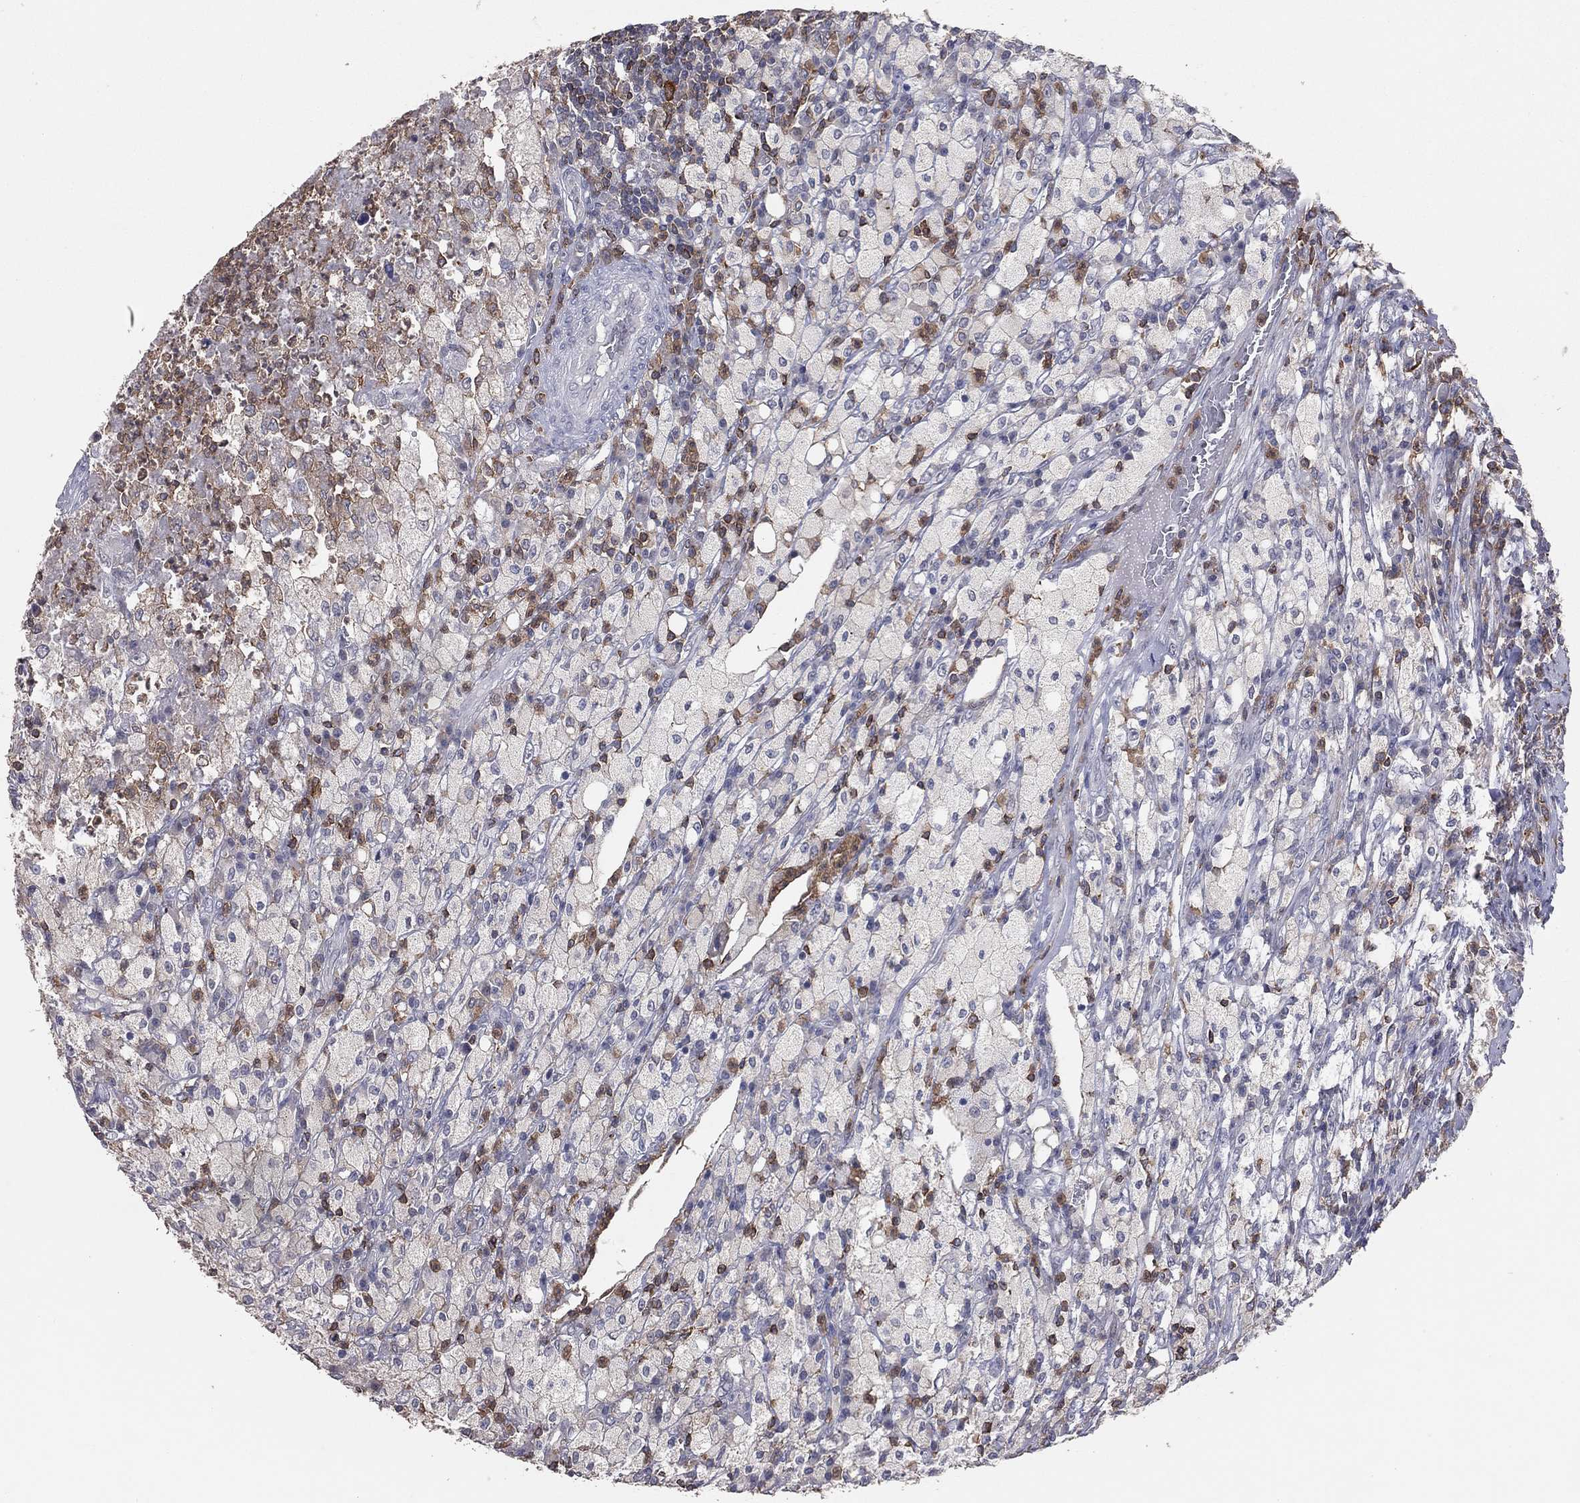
{"staining": {"intensity": "negative", "quantity": "none", "location": "none"}, "tissue": "testis cancer", "cell_type": "Tumor cells", "image_type": "cancer", "snomed": [{"axis": "morphology", "description": "Necrosis, NOS"}, {"axis": "morphology", "description": "Carcinoma, Embryonal, NOS"}, {"axis": "topography", "description": "Testis"}], "caption": "IHC photomicrograph of human testis cancer stained for a protein (brown), which displays no staining in tumor cells.", "gene": "PSTPIP1", "patient": {"sex": "male", "age": 19}}